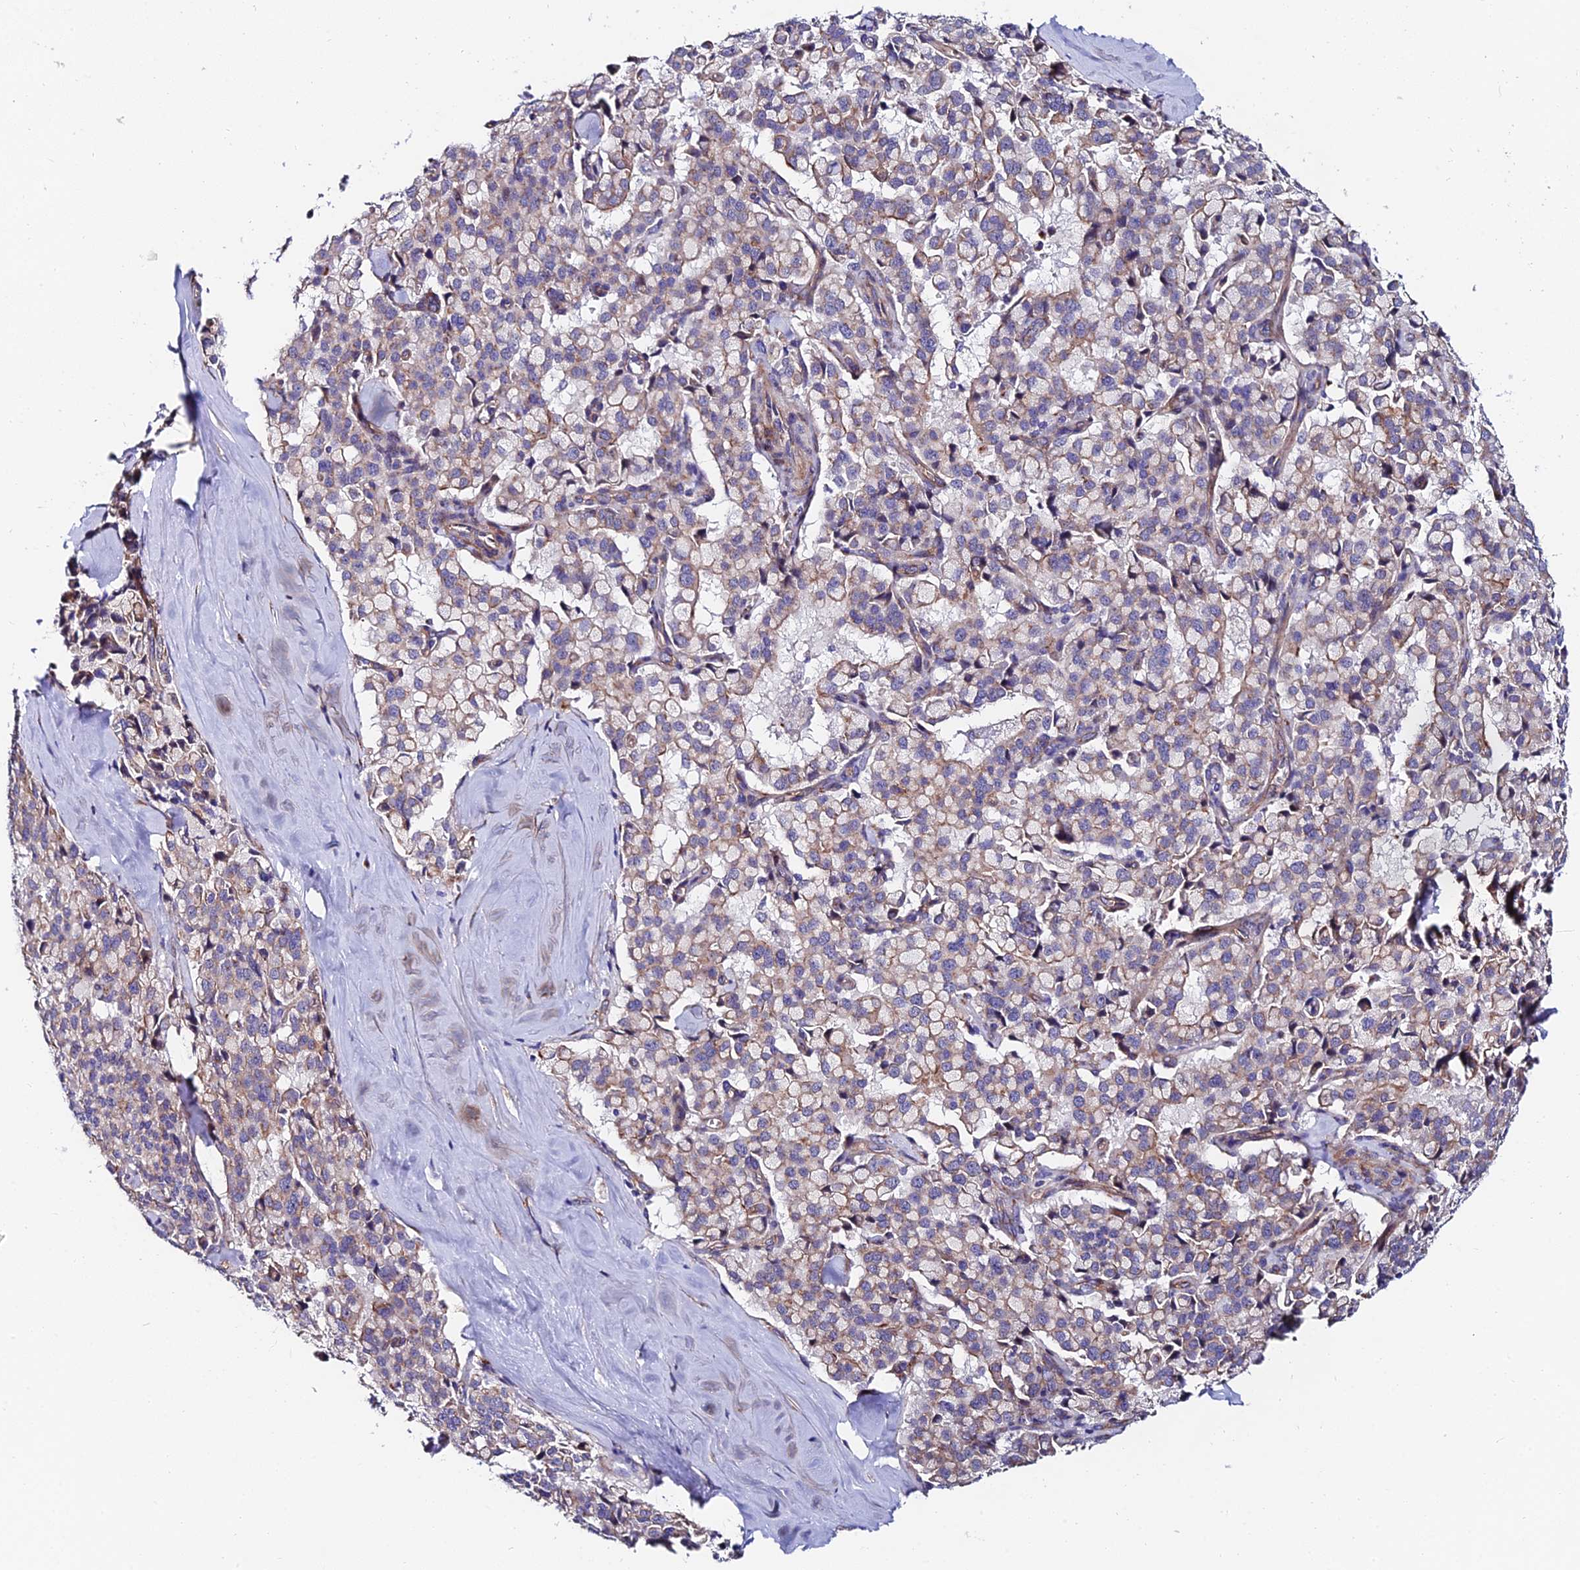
{"staining": {"intensity": "weak", "quantity": "25%-75%", "location": "cytoplasmic/membranous"}, "tissue": "pancreatic cancer", "cell_type": "Tumor cells", "image_type": "cancer", "snomed": [{"axis": "morphology", "description": "Adenocarcinoma, NOS"}, {"axis": "topography", "description": "Pancreas"}], "caption": "DAB (3,3'-diaminobenzidine) immunohistochemical staining of pancreatic cancer exhibits weak cytoplasmic/membranous protein positivity in about 25%-75% of tumor cells.", "gene": "ADGRF3", "patient": {"sex": "male", "age": 65}}